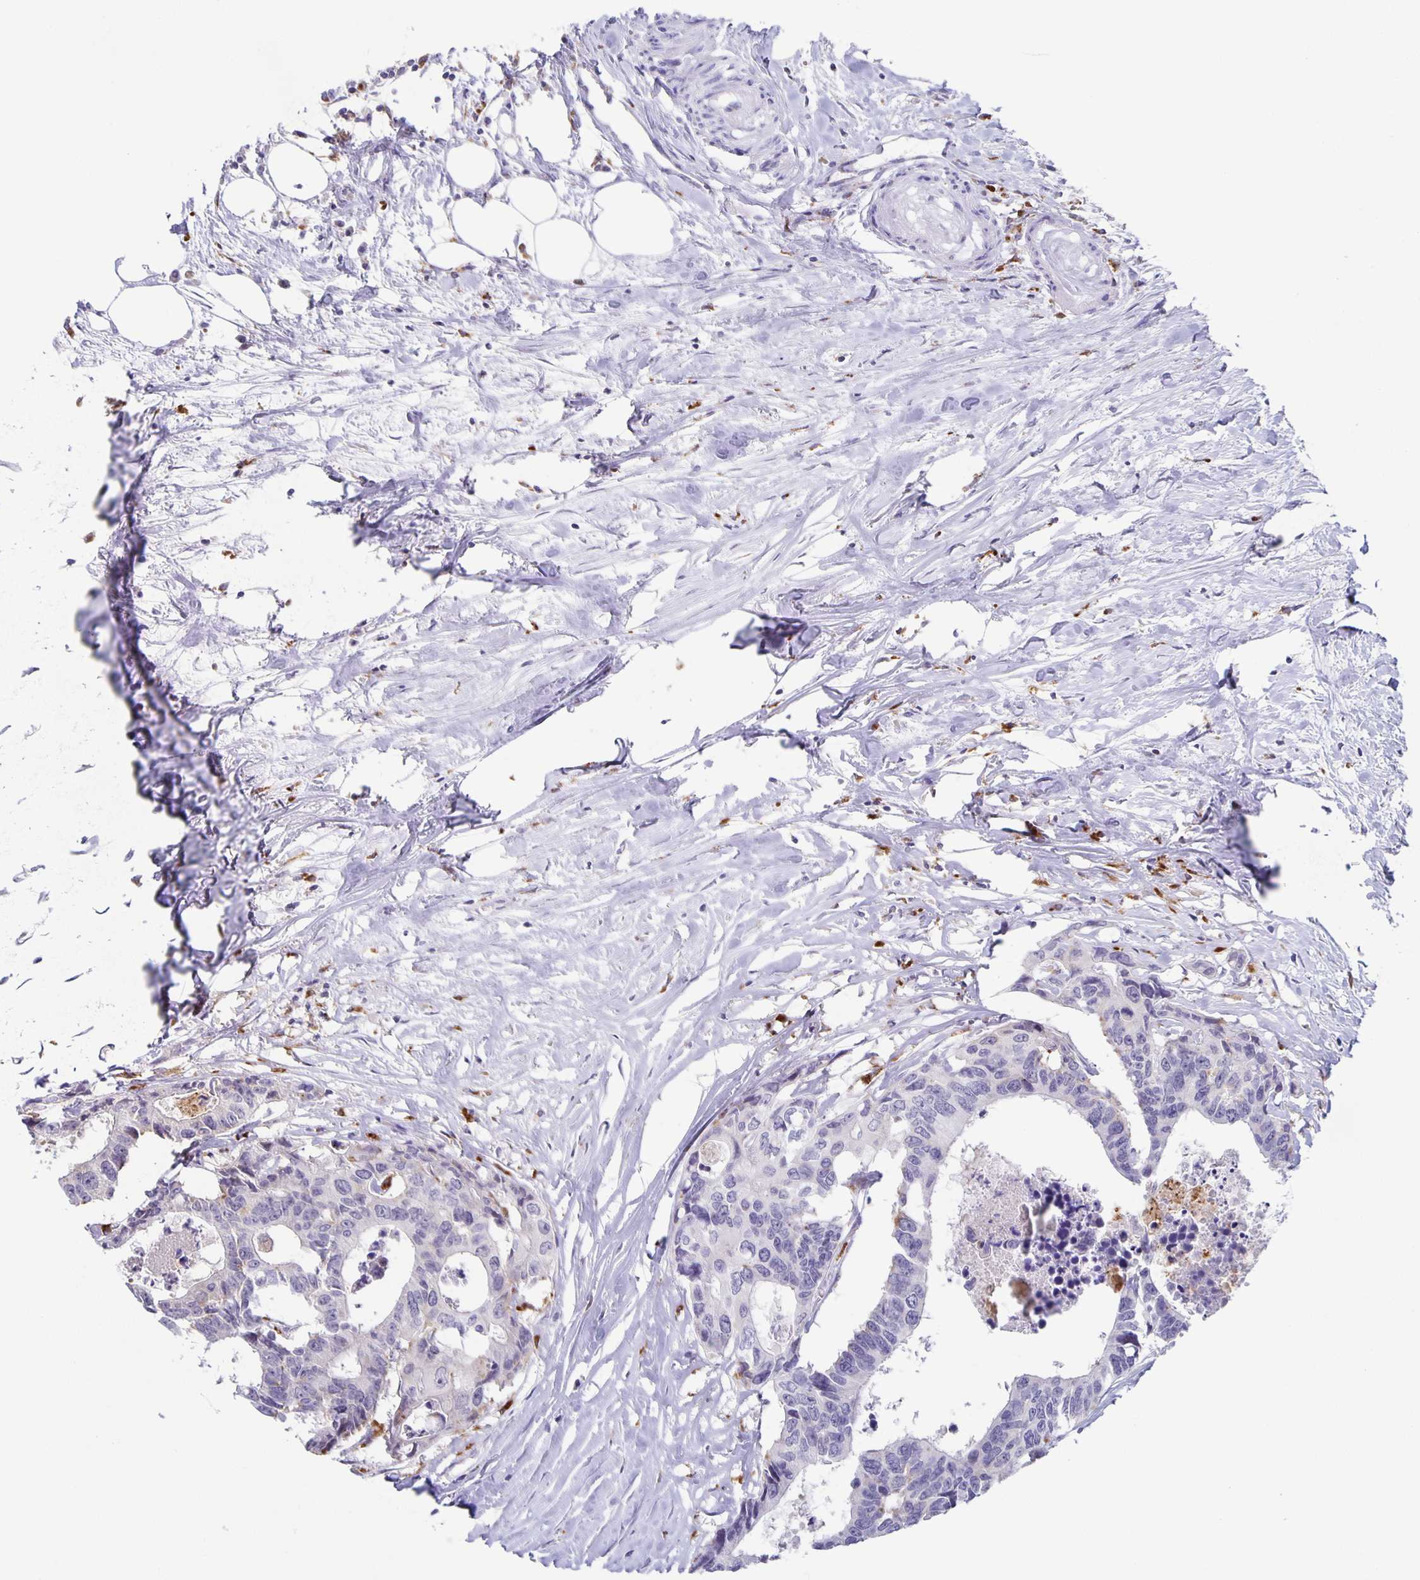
{"staining": {"intensity": "negative", "quantity": "none", "location": "none"}, "tissue": "colorectal cancer", "cell_type": "Tumor cells", "image_type": "cancer", "snomed": [{"axis": "morphology", "description": "Adenocarcinoma, NOS"}, {"axis": "topography", "description": "Rectum"}], "caption": "Colorectal cancer (adenocarcinoma) was stained to show a protein in brown. There is no significant positivity in tumor cells. (DAB (3,3'-diaminobenzidine) immunohistochemistry with hematoxylin counter stain).", "gene": "LIPA", "patient": {"sex": "male", "age": 57}}